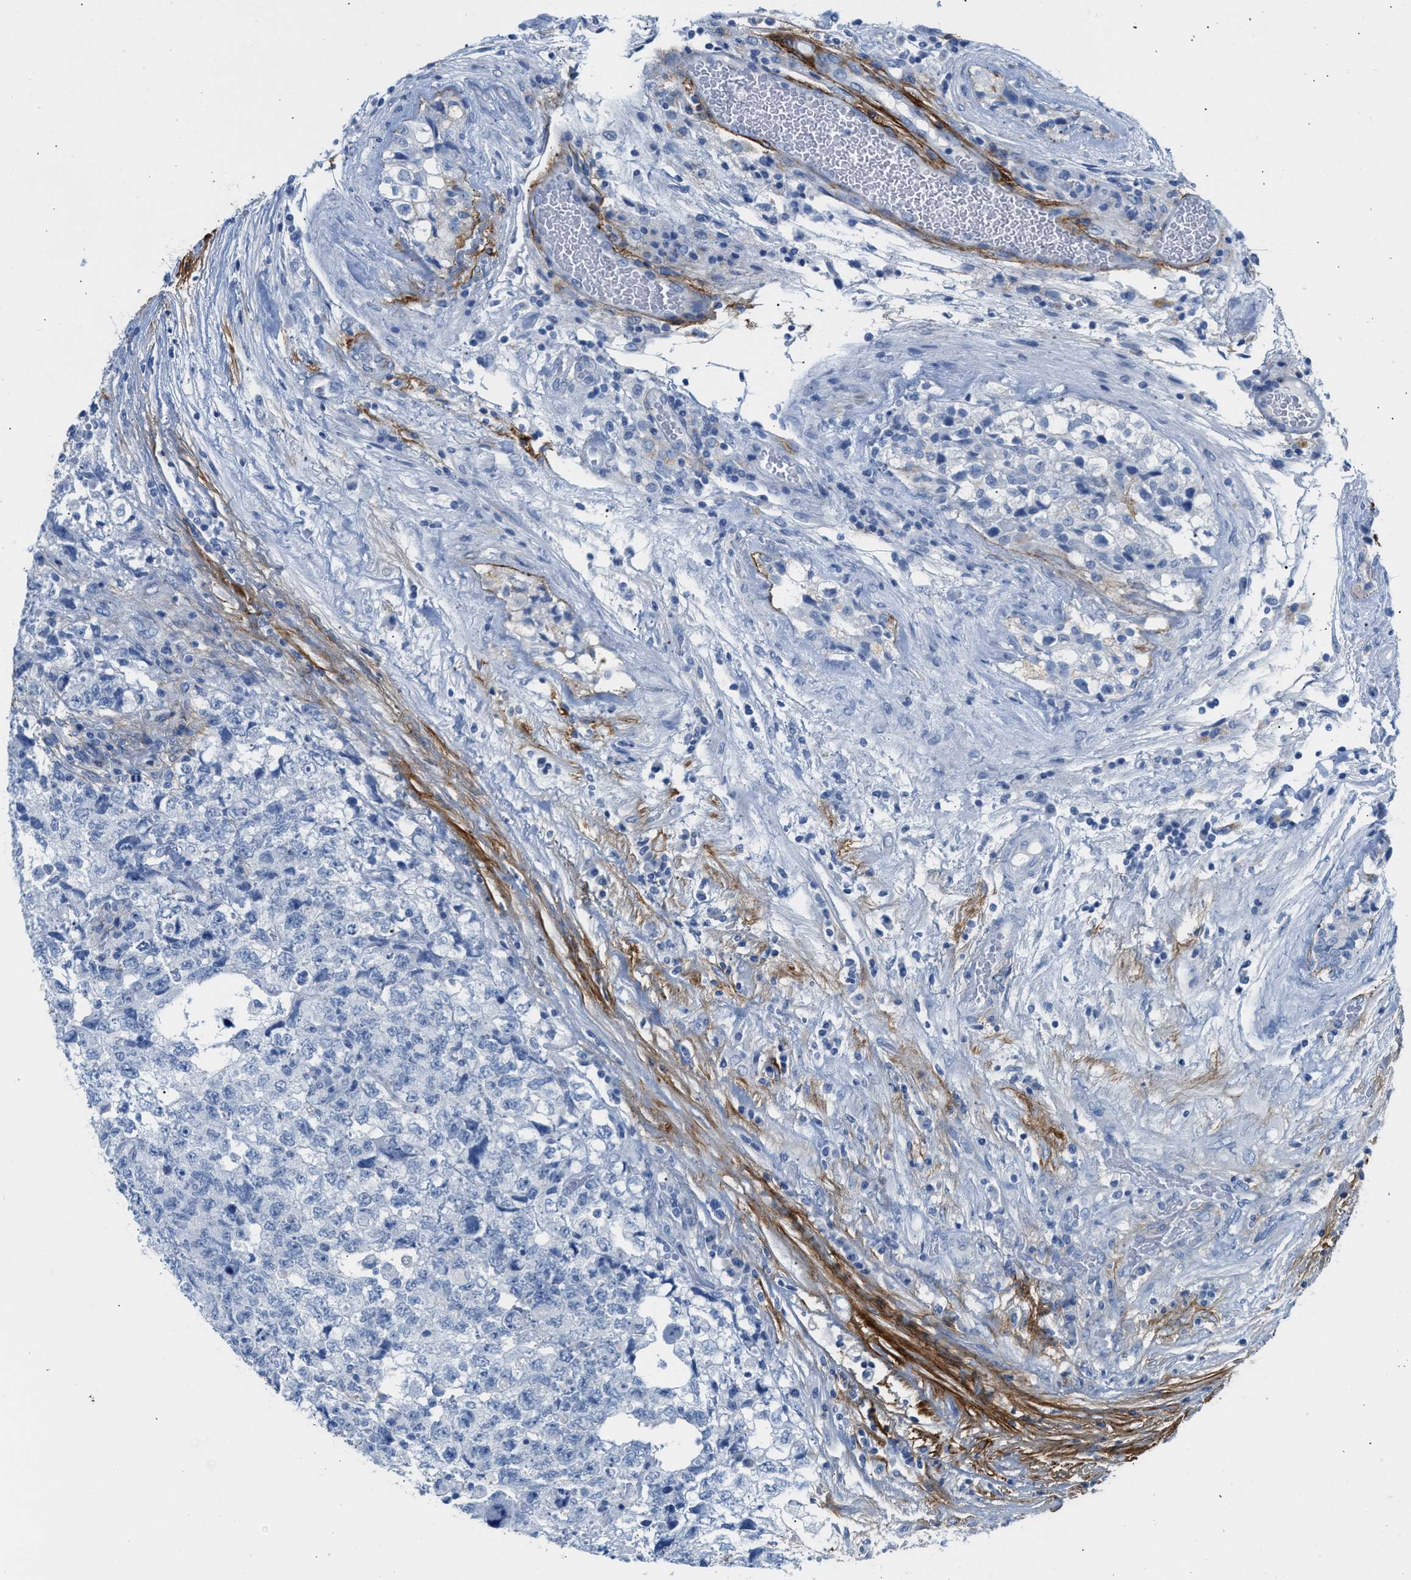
{"staining": {"intensity": "negative", "quantity": "none", "location": "none"}, "tissue": "testis cancer", "cell_type": "Tumor cells", "image_type": "cancer", "snomed": [{"axis": "morphology", "description": "Carcinoma, Embryonal, NOS"}, {"axis": "topography", "description": "Testis"}], "caption": "Image shows no protein expression in tumor cells of embryonal carcinoma (testis) tissue. The staining is performed using DAB (3,3'-diaminobenzidine) brown chromogen with nuclei counter-stained in using hematoxylin.", "gene": "TNR", "patient": {"sex": "male", "age": 36}}